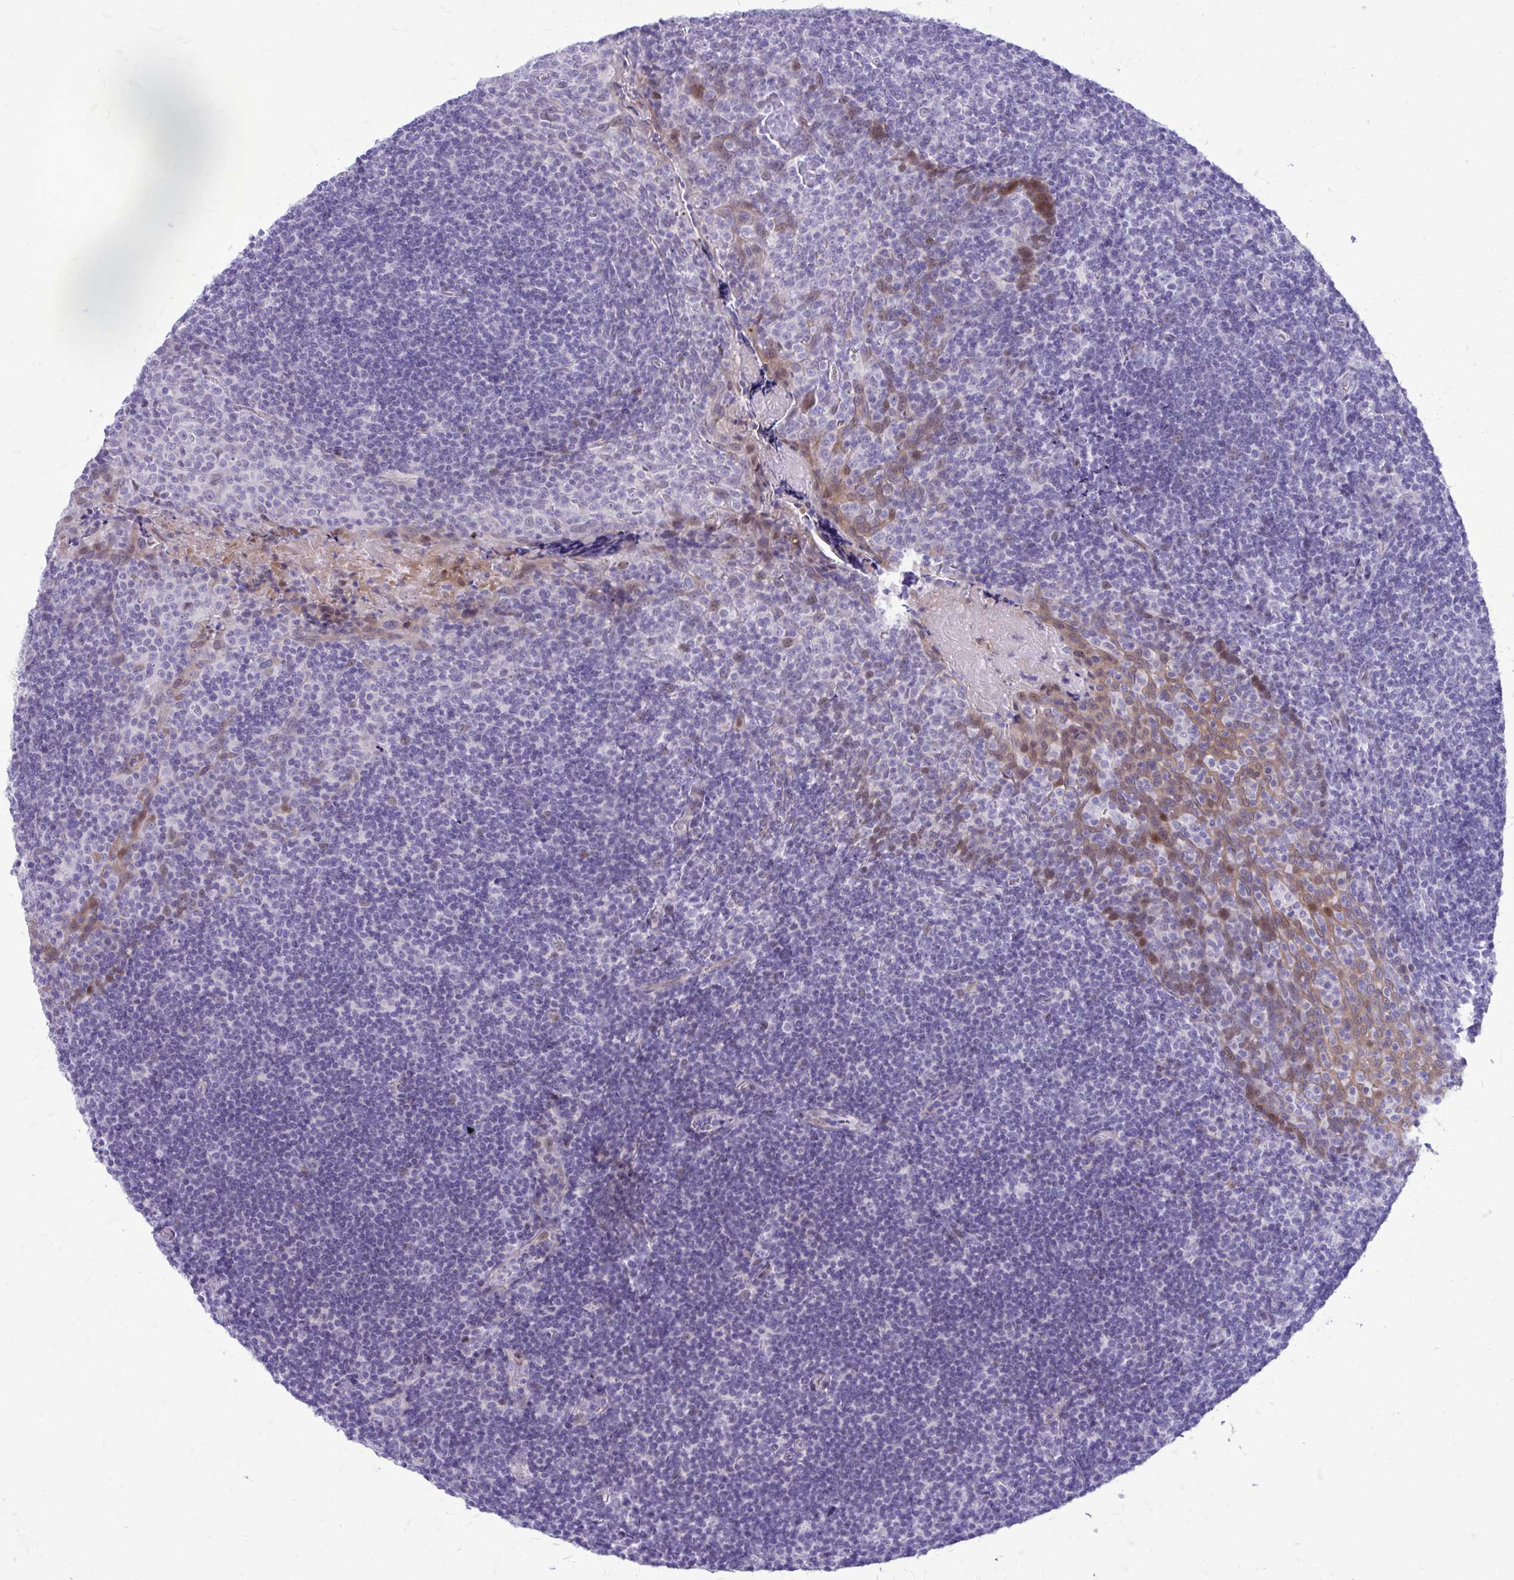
{"staining": {"intensity": "negative", "quantity": "none", "location": "none"}, "tissue": "tonsil", "cell_type": "Germinal center cells", "image_type": "normal", "snomed": [{"axis": "morphology", "description": "Normal tissue, NOS"}, {"axis": "morphology", "description": "Inflammation, NOS"}, {"axis": "topography", "description": "Tonsil"}], "caption": "Protein analysis of unremarkable tonsil demonstrates no significant staining in germinal center cells. Brightfield microscopy of immunohistochemistry (IHC) stained with DAB (brown) and hematoxylin (blue), captured at high magnification.", "gene": "LCN15", "patient": {"sex": "female", "age": 31}}